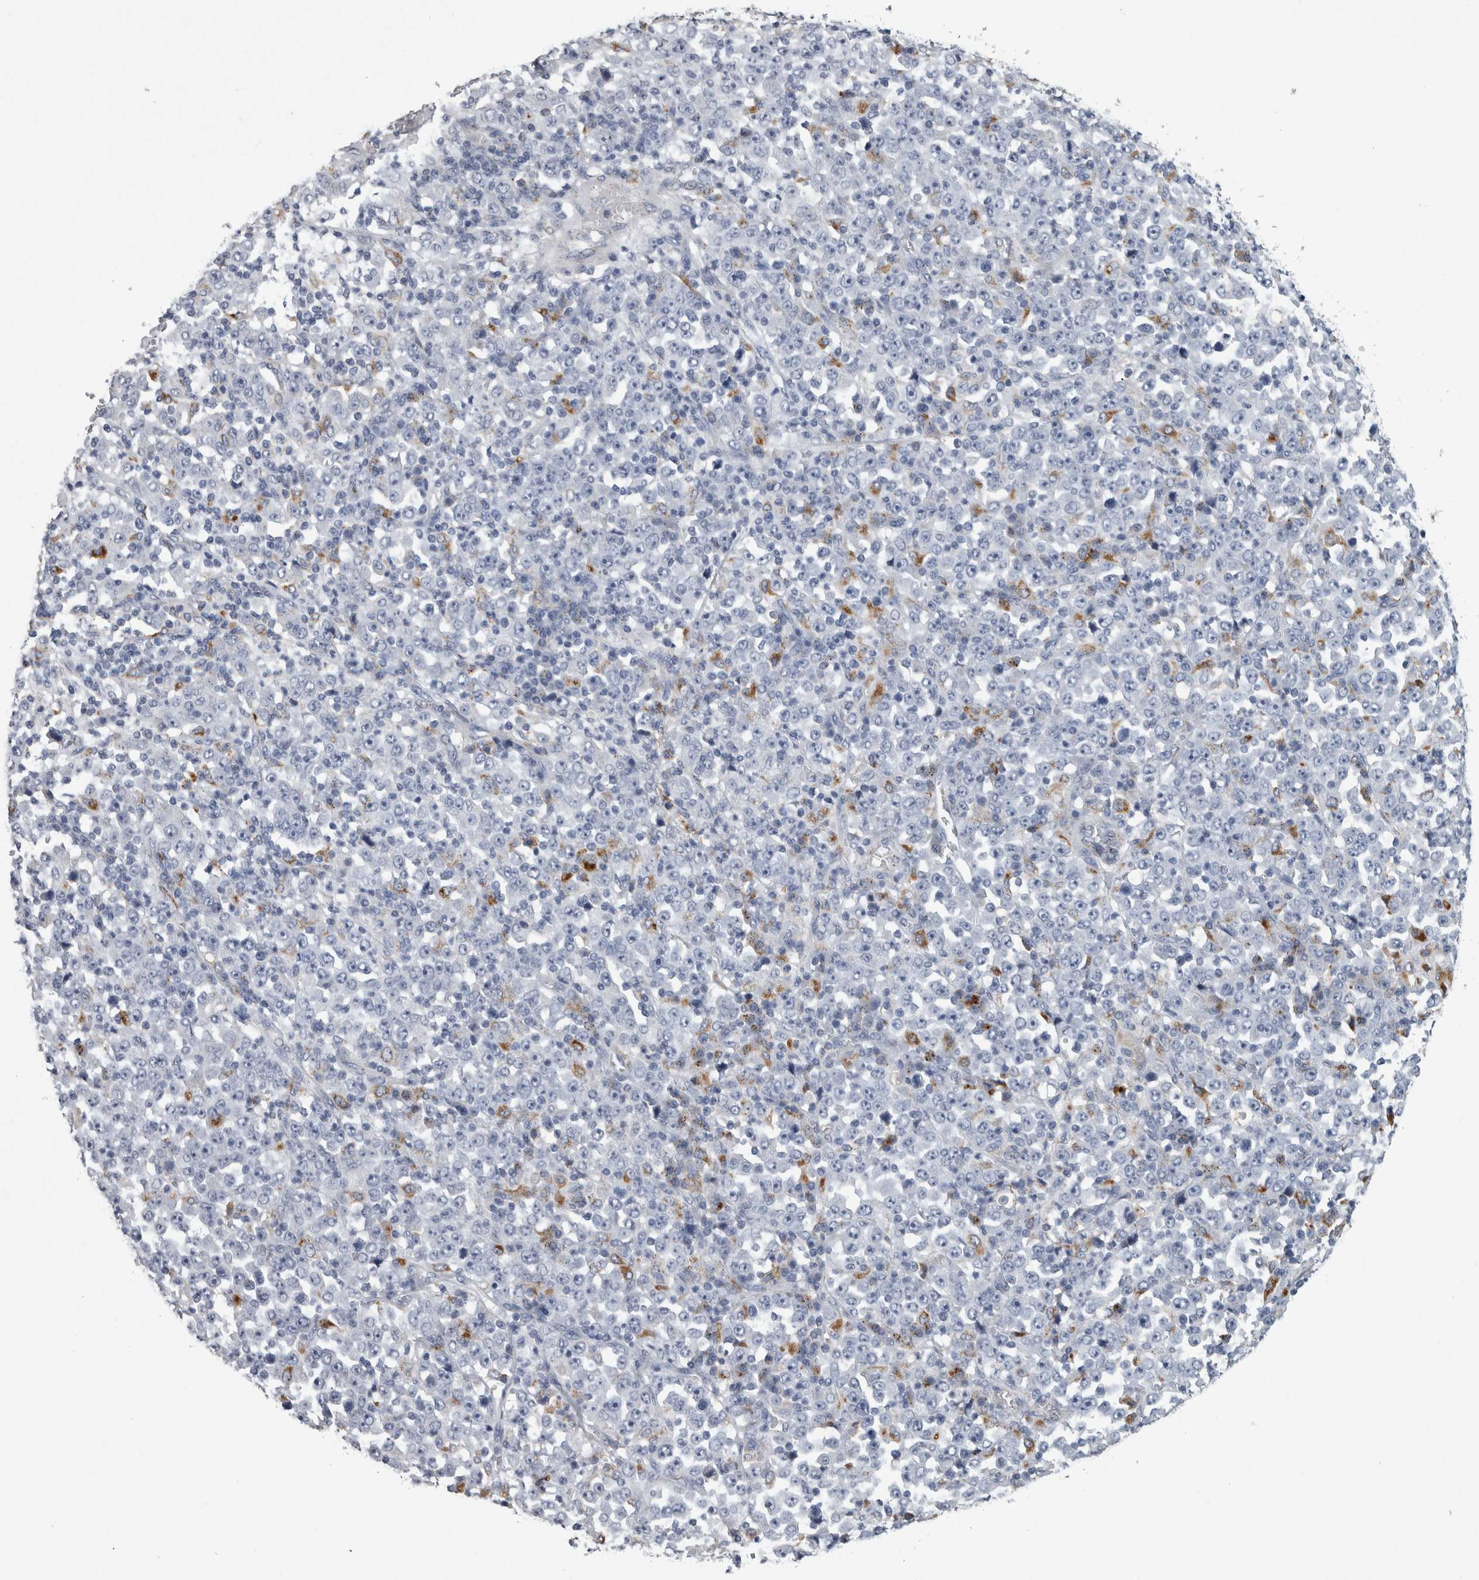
{"staining": {"intensity": "negative", "quantity": "none", "location": "none"}, "tissue": "stomach cancer", "cell_type": "Tumor cells", "image_type": "cancer", "snomed": [{"axis": "morphology", "description": "Normal tissue, NOS"}, {"axis": "morphology", "description": "Adenocarcinoma, NOS"}, {"axis": "topography", "description": "Stomach, upper"}, {"axis": "topography", "description": "Stomach"}], "caption": "This is an immunohistochemistry micrograph of stomach cancer (adenocarcinoma). There is no positivity in tumor cells.", "gene": "DPP7", "patient": {"sex": "male", "age": 59}}